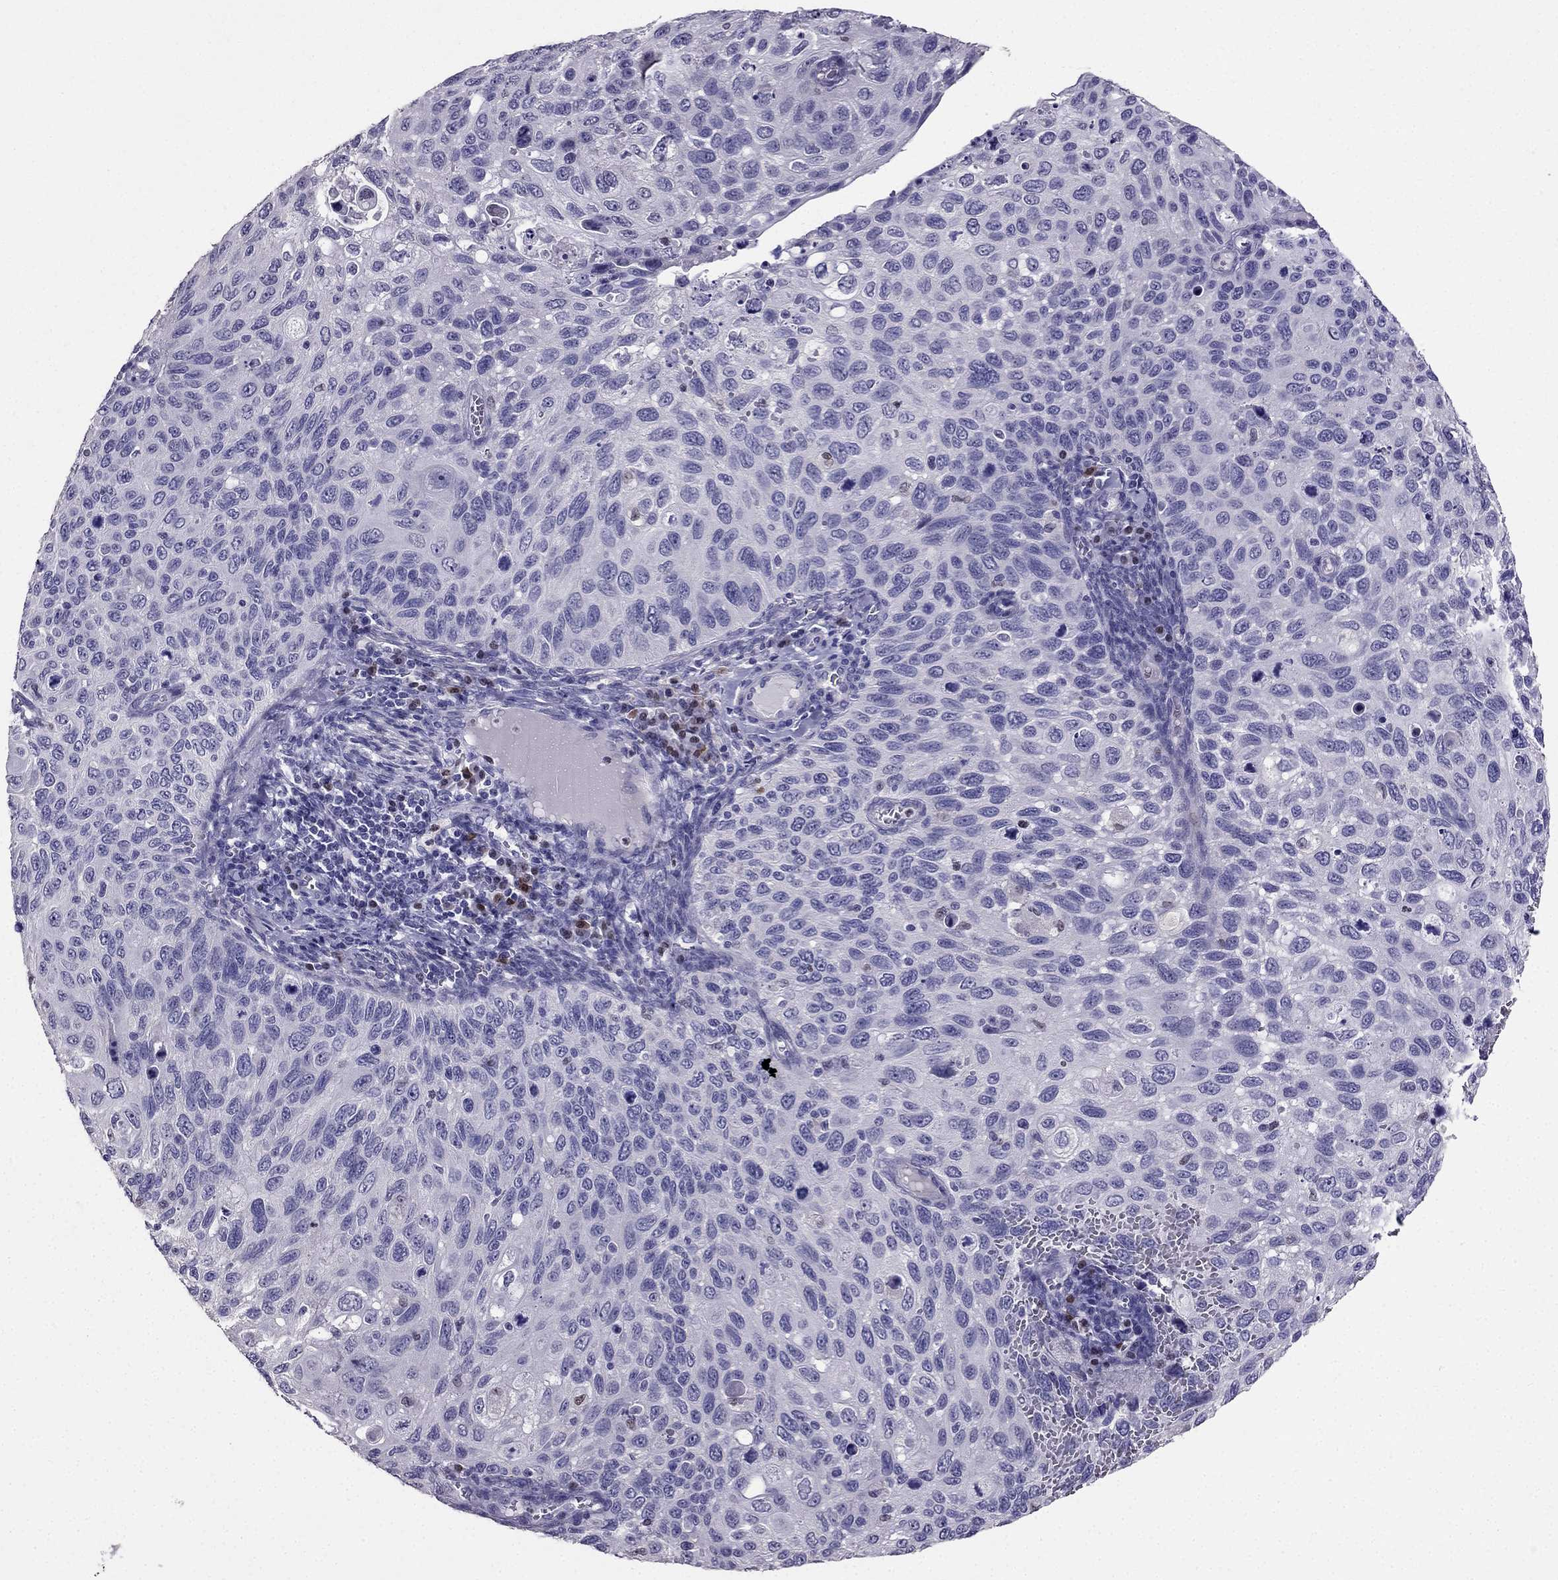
{"staining": {"intensity": "negative", "quantity": "none", "location": "none"}, "tissue": "cervical cancer", "cell_type": "Tumor cells", "image_type": "cancer", "snomed": [{"axis": "morphology", "description": "Squamous cell carcinoma, NOS"}, {"axis": "topography", "description": "Cervix"}], "caption": "The image exhibits no staining of tumor cells in cervical squamous cell carcinoma.", "gene": "ARID3A", "patient": {"sex": "female", "age": 70}}